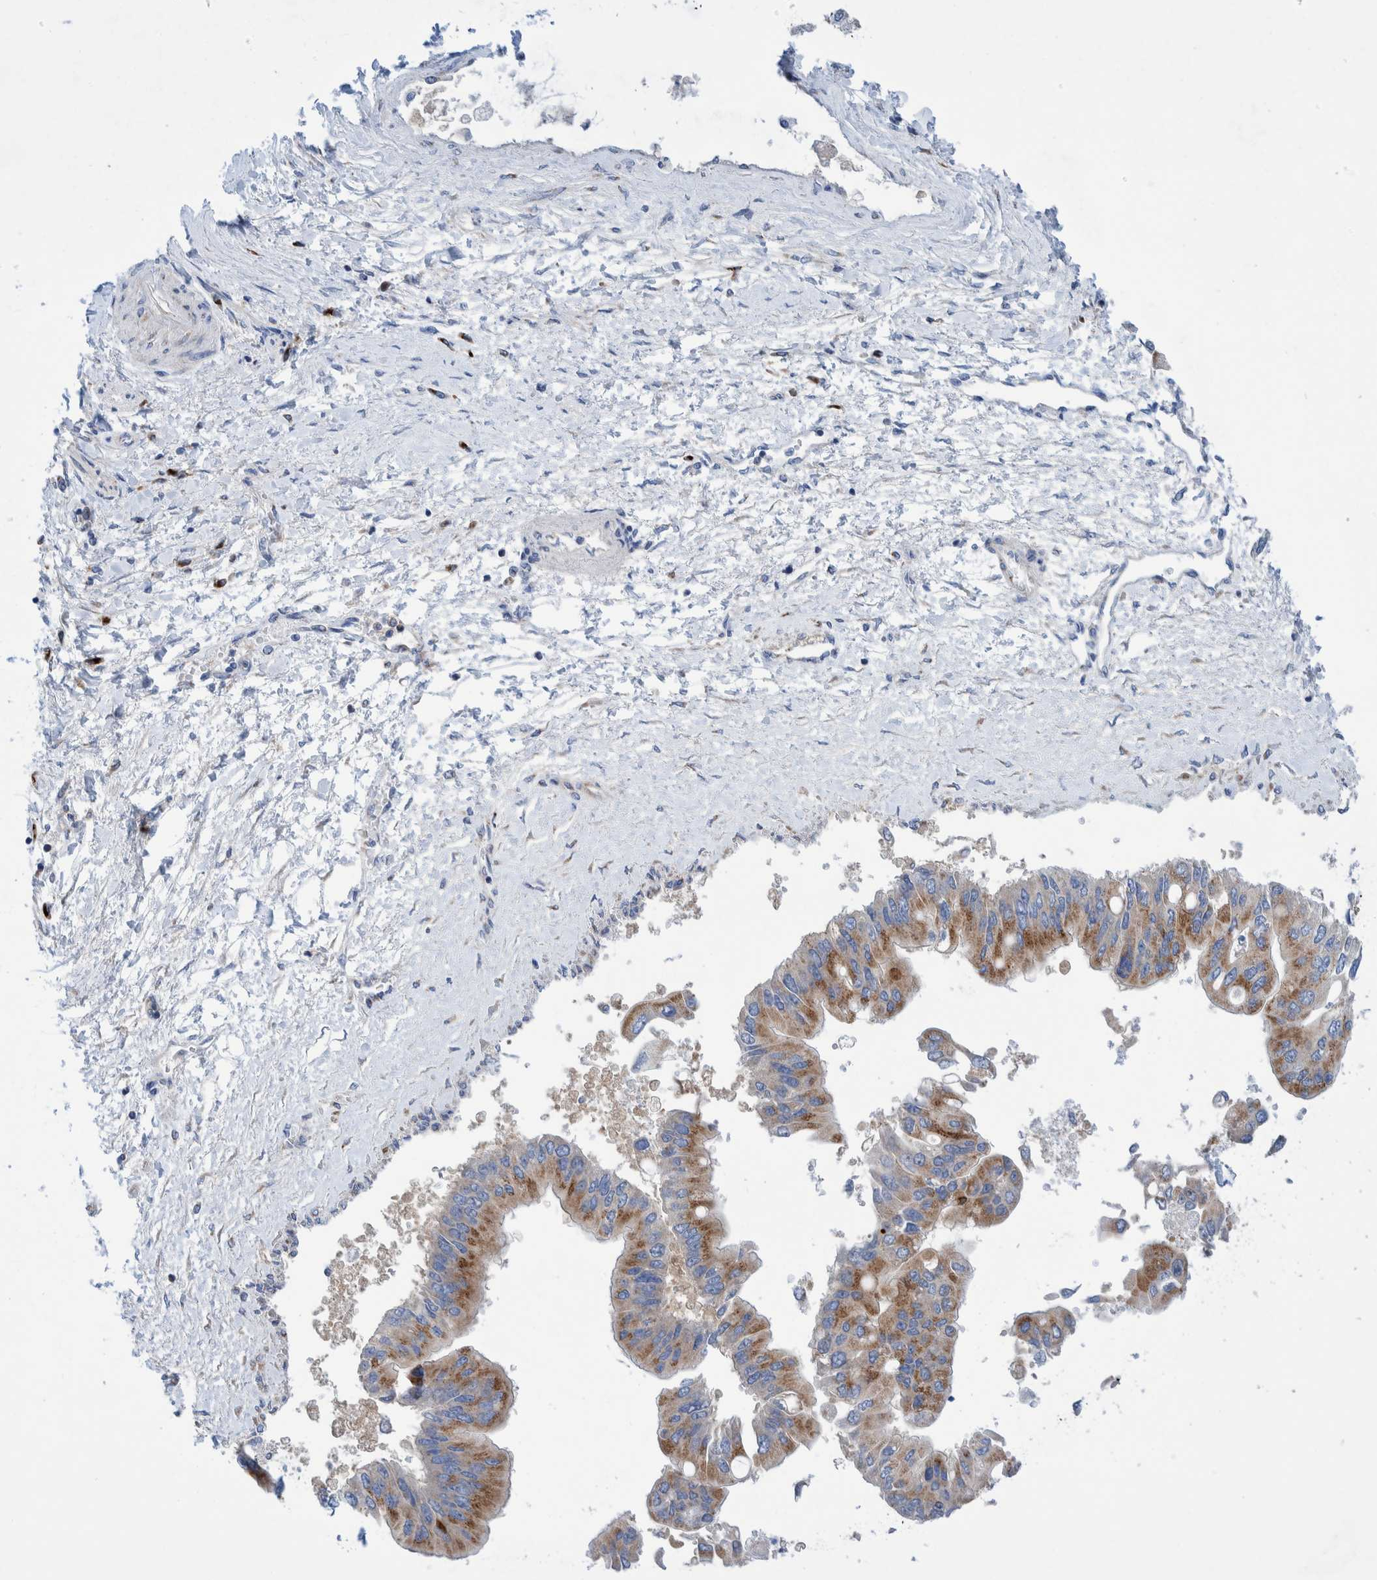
{"staining": {"intensity": "moderate", "quantity": ">75%", "location": "cytoplasmic/membranous"}, "tissue": "liver cancer", "cell_type": "Tumor cells", "image_type": "cancer", "snomed": [{"axis": "morphology", "description": "Cholangiocarcinoma"}, {"axis": "topography", "description": "Liver"}], "caption": "Tumor cells display moderate cytoplasmic/membranous staining in about >75% of cells in liver cancer. (brown staining indicates protein expression, while blue staining denotes nuclei).", "gene": "TRIM58", "patient": {"sex": "male", "age": 50}}